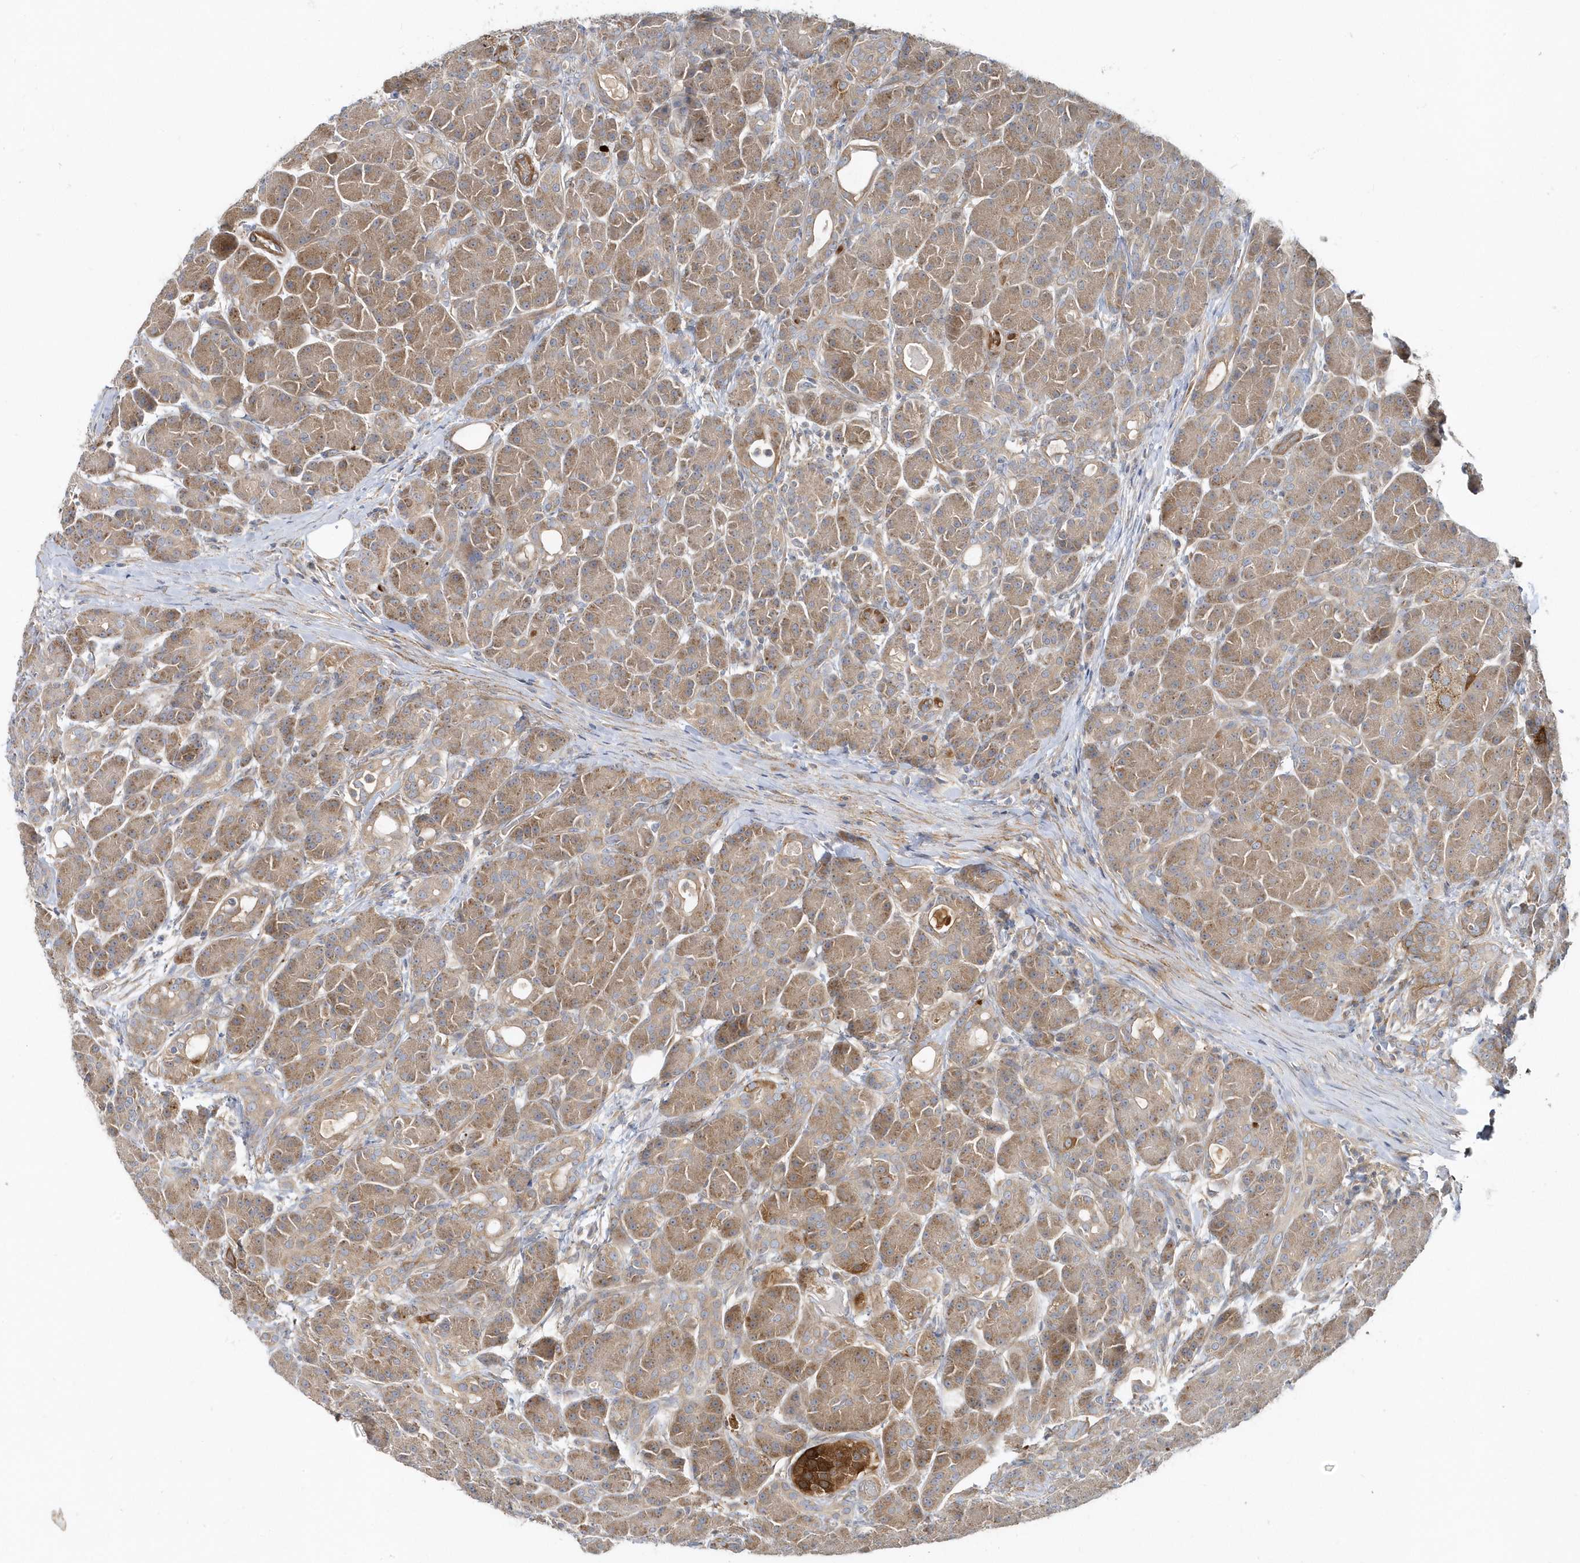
{"staining": {"intensity": "moderate", "quantity": ">75%", "location": "cytoplasmic/membranous"}, "tissue": "pancreas", "cell_type": "Exocrine glandular cells", "image_type": "normal", "snomed": [{"axis": "morphology", "description": "Normal tissue, NOS"}, {"axis": "topography", "description": "Pancreas"}], "caption": "Moderate cytoplasmic/membranous positivity is appreciated in about >75% of exocrine glandular cells in benign pancreas.", "gene": "LEXM", "patient": {"sex": "male", "age": 63}}